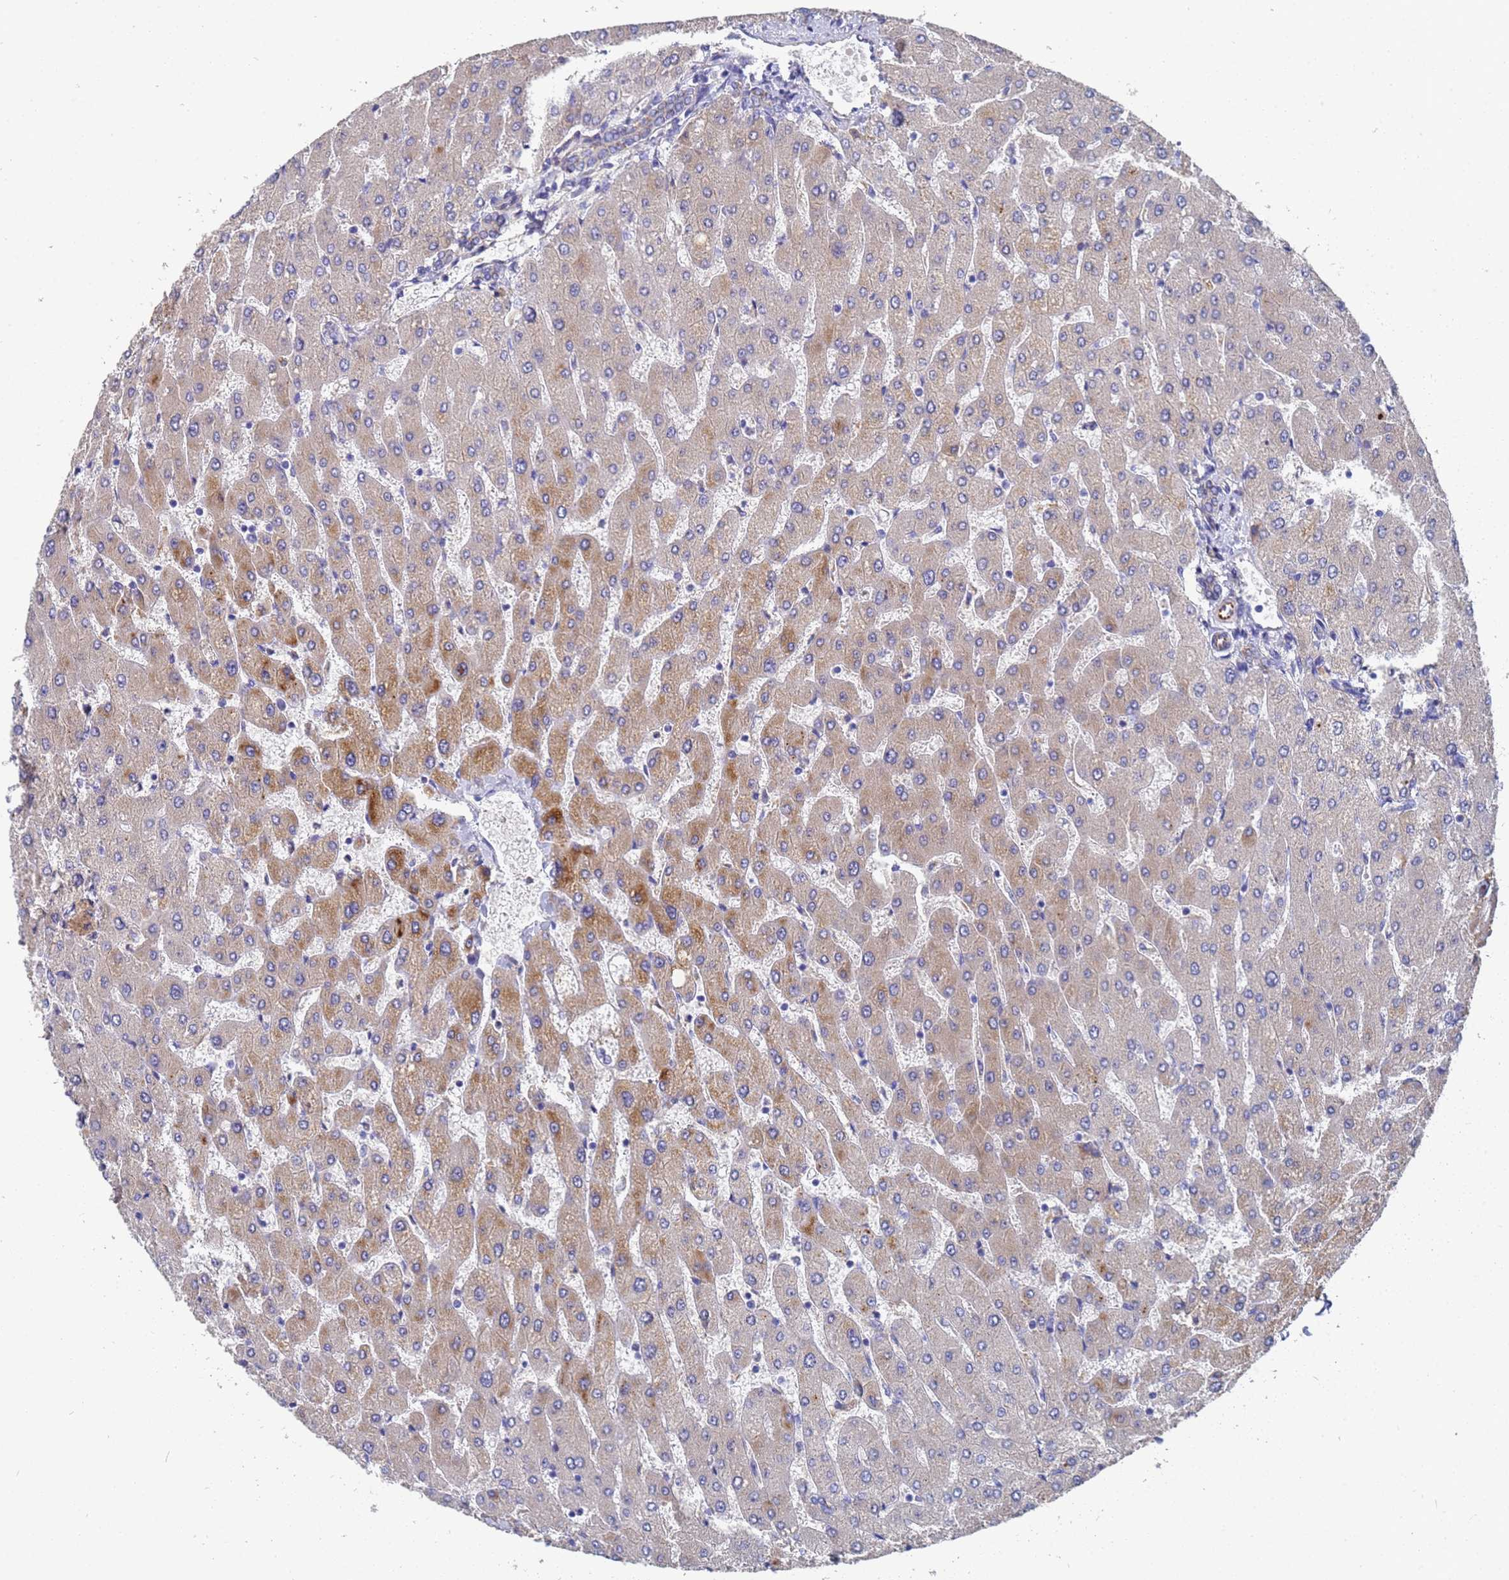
{"staining": {"intensity": "negative", "quantity": "none", "location": "none"}, "tissue": "liver", "cell_type": "Cholangiocytes", "image_type": "normal", "snomed": [{"axis": "morphology", "description": "Normal tissue, NOS"}, {"axis": "topography", "description": "Liver"}], "caption": "High magnification brightfield microscopy of benign liver stained with DAB (3,3'-diaminobenzidine) (brown) and counterstained with hematoxylin (blue): cholangiocytes show no significant positivity. The staining is performed using DAB (3,3'-diaminobenzidine) brown chromogen with nuclei counter-stained in using hematoxylin.", "gene": "SYT13", "patient": {"sex": "male", "age": 55}}